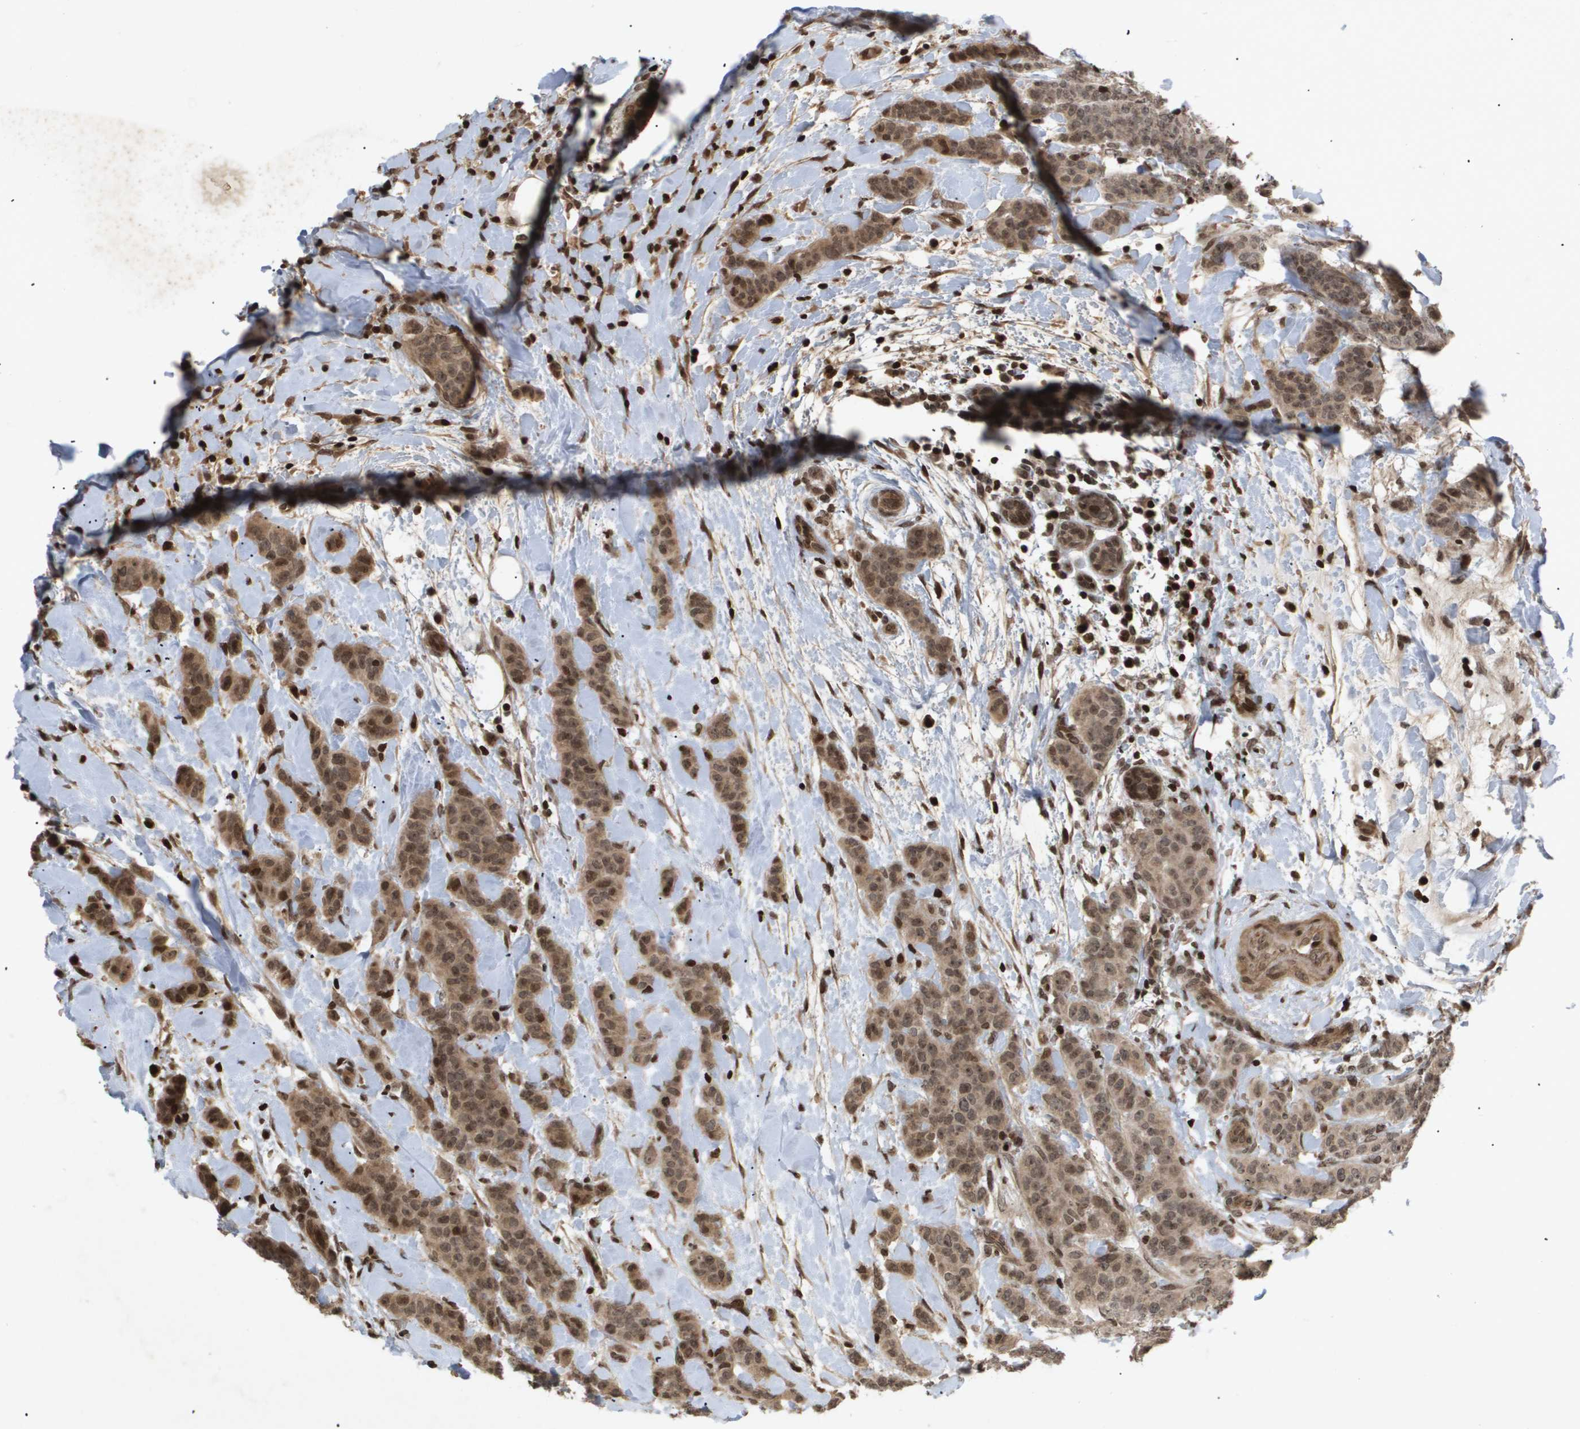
{"staining": {"intensity": "moderate", "quantity": ">75%", "location": "cytoplasmic/membranous,nuclear"}, "tissue": "breast cancer", "cell_type": "Tumor cells", "image_type": "cancer", "snomed": [{"axis": "morphology", "description": "Normal tissue, NOS"}, {"axis": "morphology", "description": "Duct carcinoma"}, {"axis": "topography", "description": "Breast"}], "caption": "Moderate cytoplasmic/membranous and nuclear staining for a protein is seen in approximately >75% of tumor cells of breast invasive ductal carcinoma using immunohistochemistry (IHC).", "gene": "HSPA6", "patient": {"sex": "female", "age": 40}}